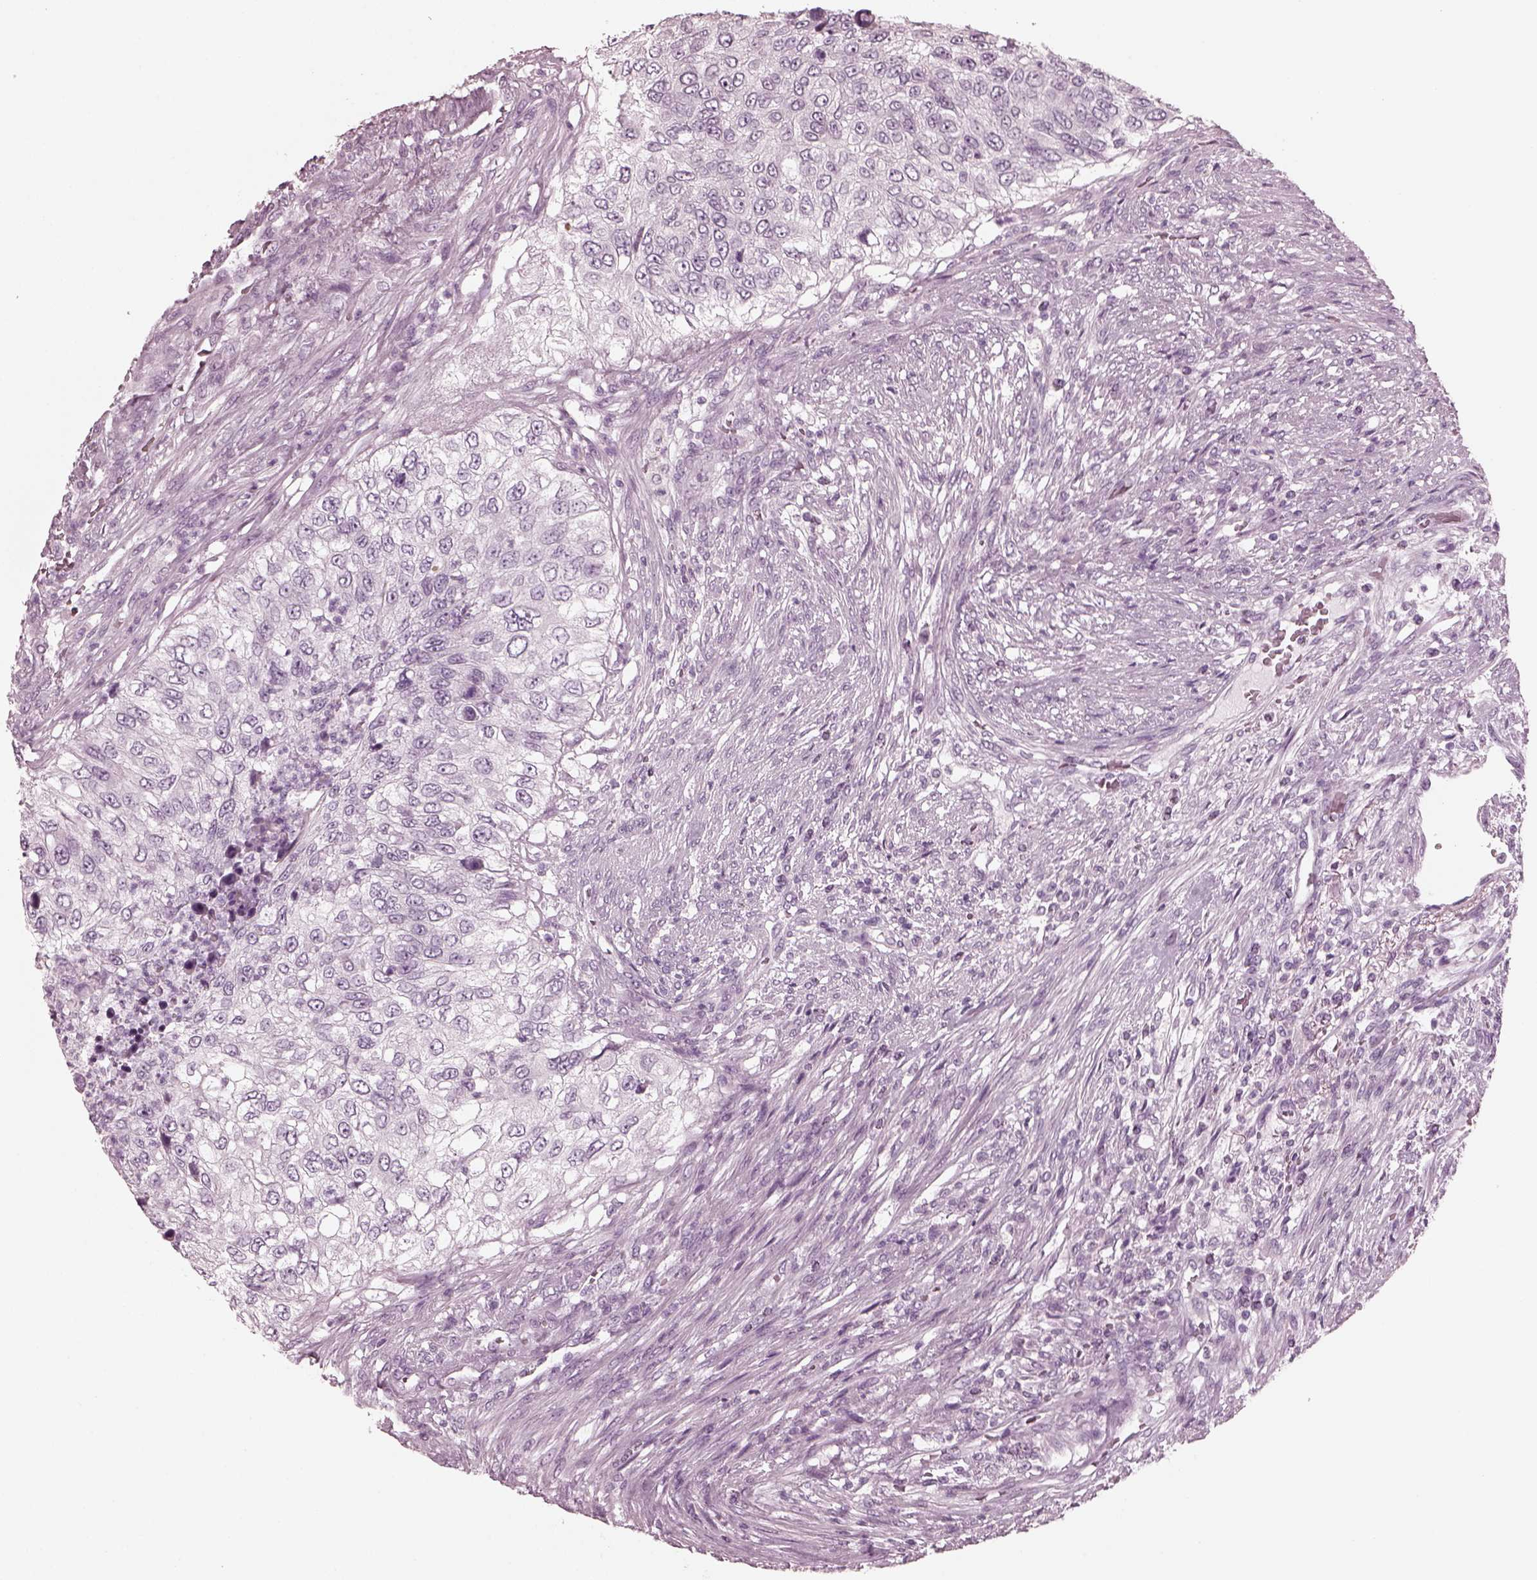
{"staining": {"intensity": "negative", "quantity": "none", "location": "none"}, "tissue": "urothelial cancer", "cell_type": "Tumor cells", "image_type": "cancer", "snomed": [{"axis": "morphology", "description": "Urothelial carcinoma, High grade"}, {"axis": "topography", "description": "Urinary bladder"}], "caption": "High-grade urothelial carcinoma was stained to show a protein in brown. There is no significant positivity in tumor cells.", "gene": "GRM6", "patient": {"sex": "female", "age": 60}}